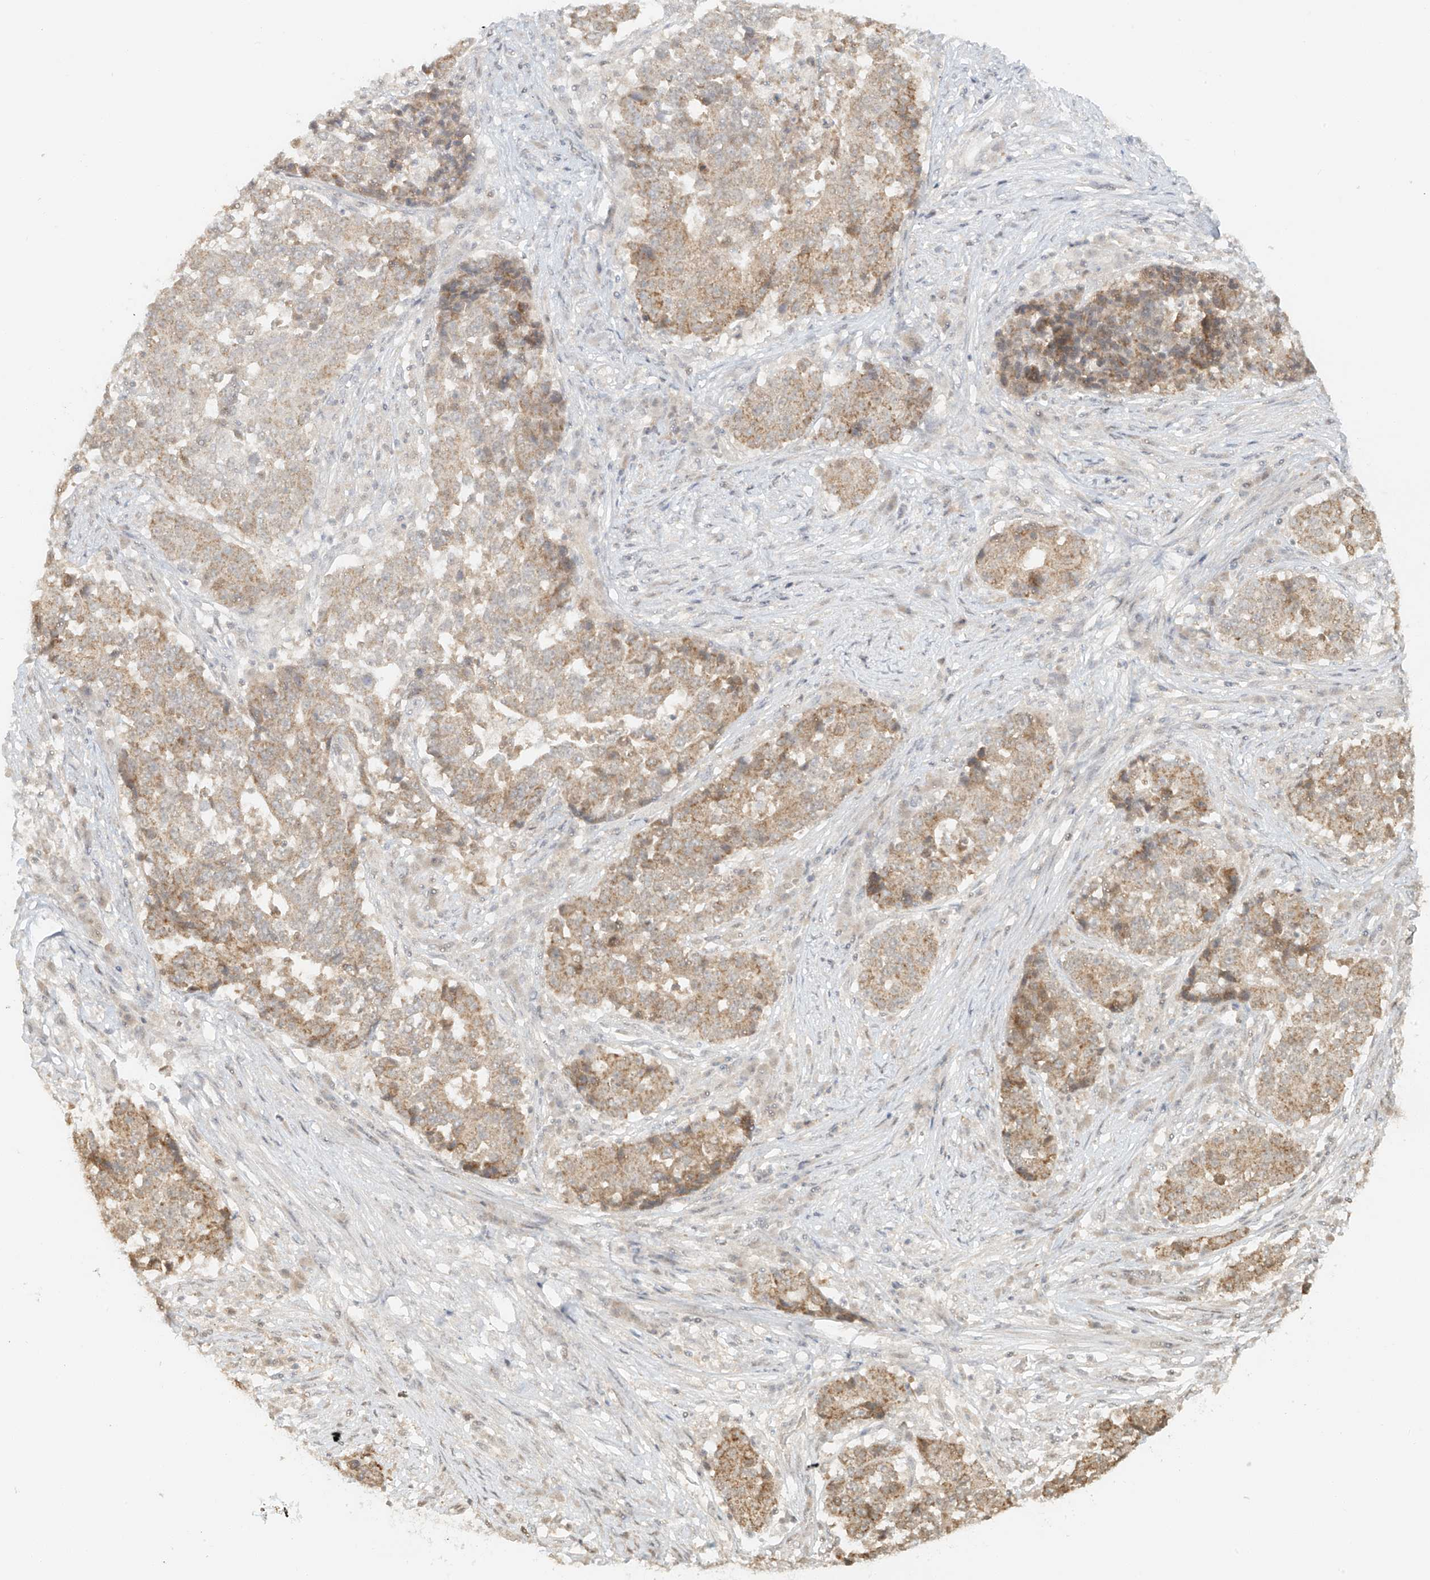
{"staining": {"intensity": "moderate", "quantity": ">75%", "location": "cytoplasmic/membranous"}, "tissue": "stomach cancer", "cell_type": "Tumor cells", "image_type": "cancer", "snomed": [{"axis": "morphology", "description": "Adenocarcinoma, NOS"}, {"axis": "topography", "description": "Stomach"}], "caption": "Brown immunohistochemical staining in adenocarcinoma (stomach) displays moderate cytoplasmic/membranous expression in approximately >75% of tumor cells.", "gene": "MIPEP", "patient": {"sex": "male", "age": 59}}